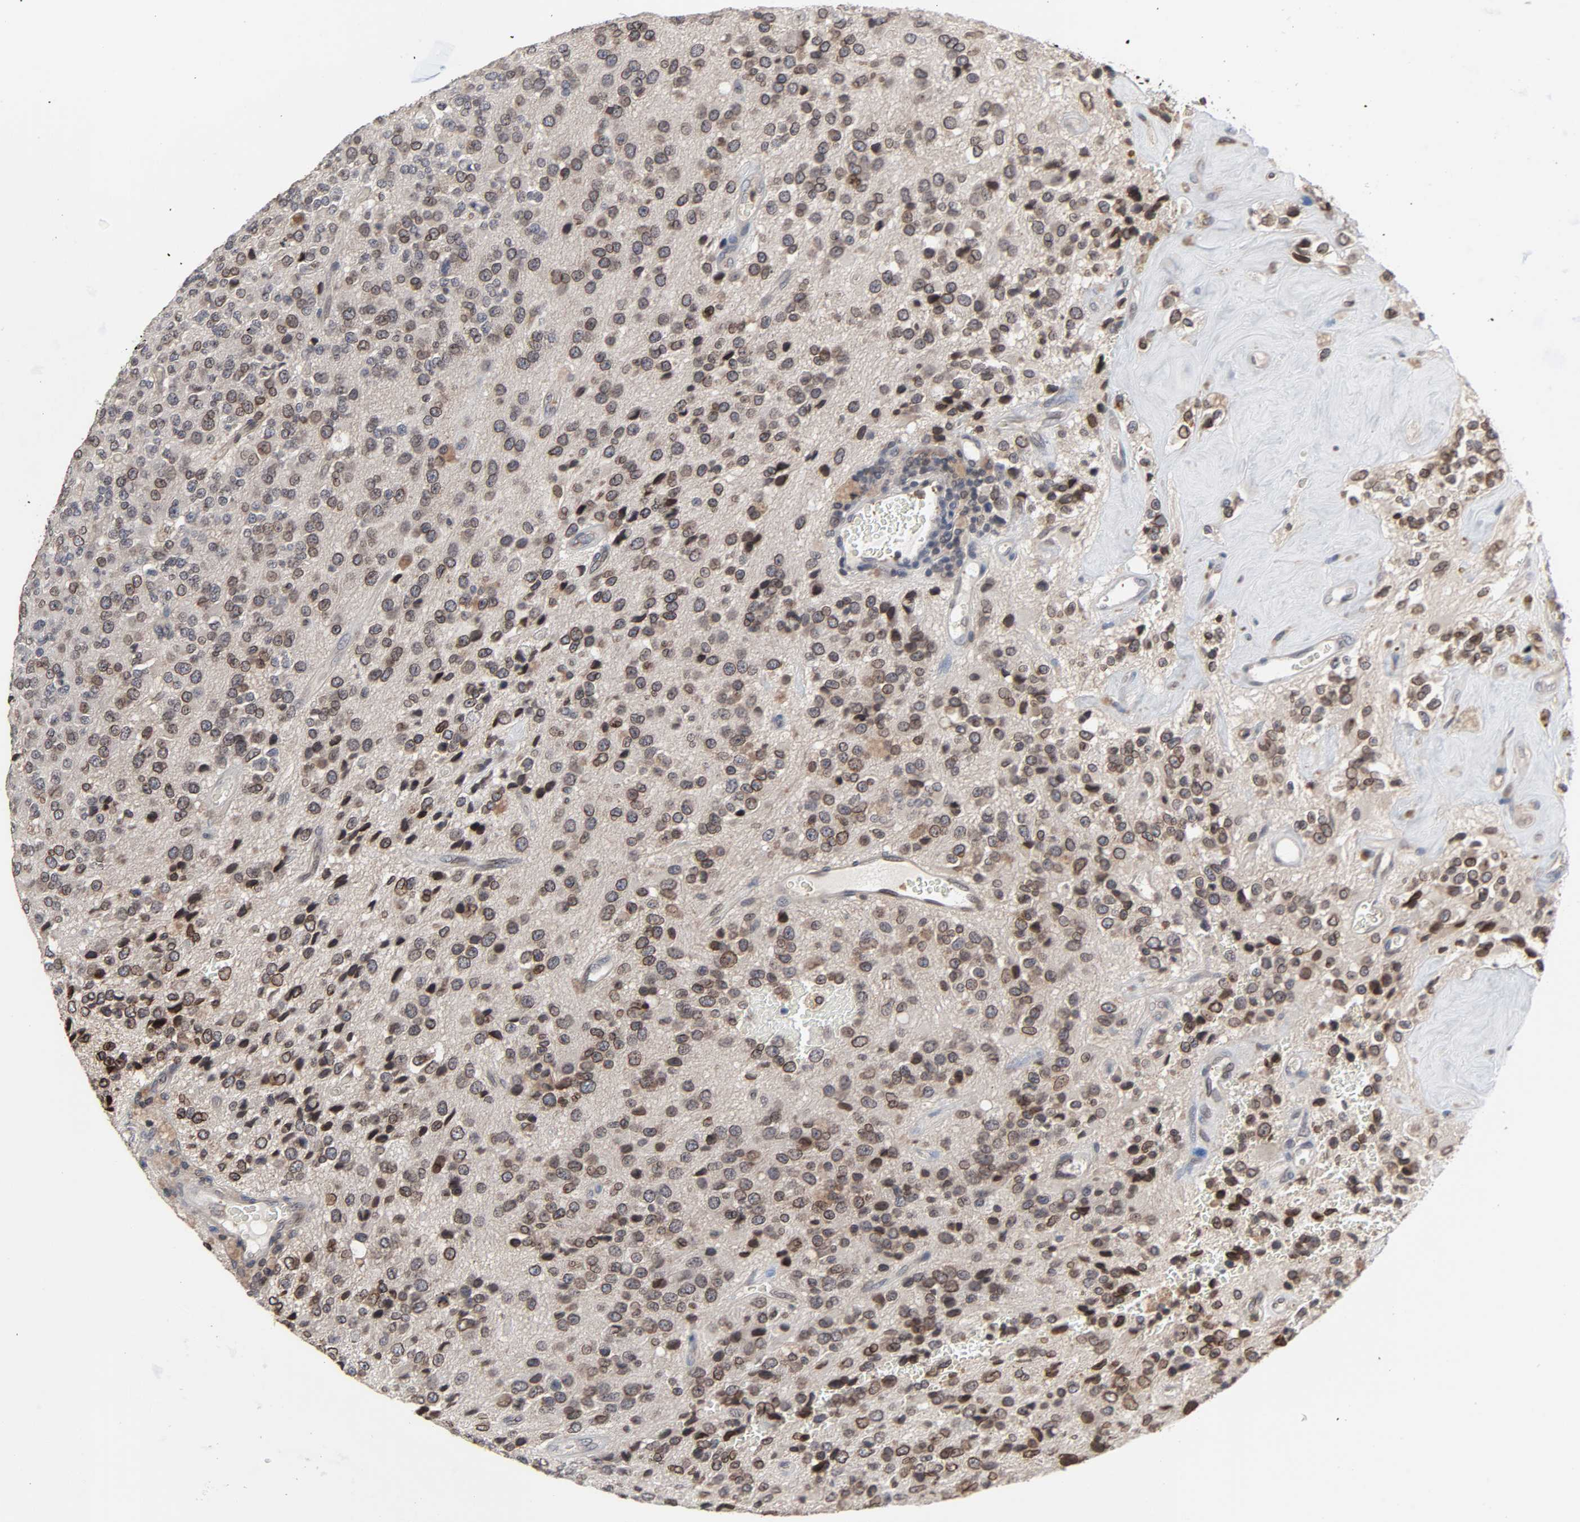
{"staining": {"intensity": "moderate", "quantity": ">75%", "location": "cytoplasmic/membranous,nuclear"}, "tissue": "glioma", "cell_type": "Tumor cells", "image_type": "cancer", "snomed": [{"axis": "morphology", "description": "Glioma, malignant, High grade"}, {"axis": "topography", "description": "pancreas cauda"}], "caption": "This is an image of immunohistochemistry staining of glioma, which shows moderate staining in the cytoplasmic/membranous and nuclear of tumor cells.", "gene": "CCDC175", "patient": {"sex": "male", "age": 60}}